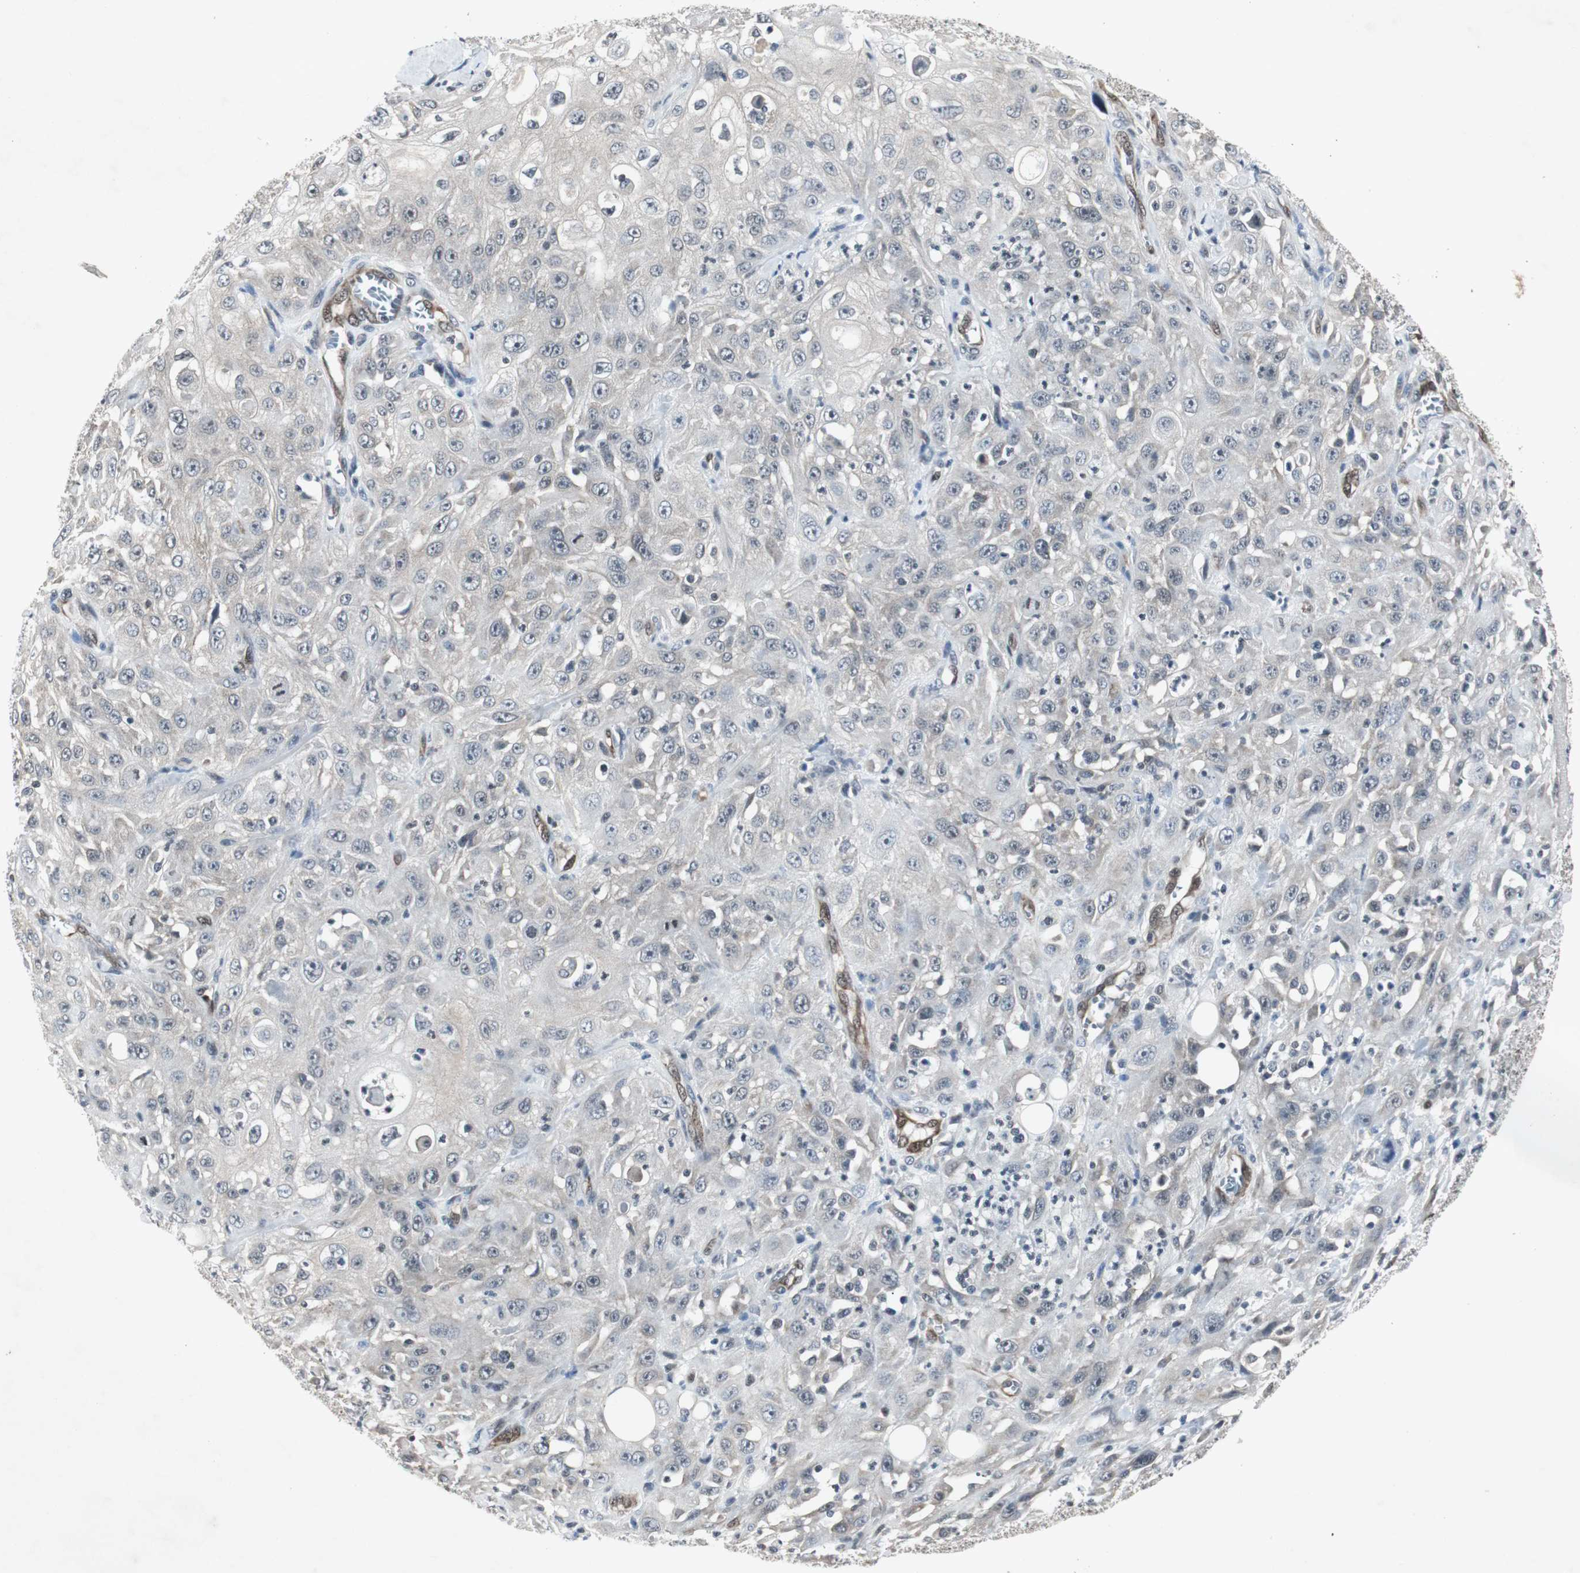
{"staining": {"intensity": "negative", "quantity": "none", "location": "none"}, "tissue": "skin cancer", "cell_type": "Tumor cells", "image_type": "cancer", "snomed": [{"axis": "morphology", "description": "Squamous cell carcinoma, NOS"}, {"axis": "morphology", "description": "Squamous cell carcinoma, metastatic, NOS"}, {"axis": "topography", "description": "Skin"}, {"axis": "topography", "description": "Lymph node"}], "caption": "Immunohistochemistry histopathology image of skin metastatic squamous cell carcinoma stained for a protein (brown), which exhibits no expression in tumor cells.", "gene": "SMAD1", "patient": {"sex": "male", "age": 75}}